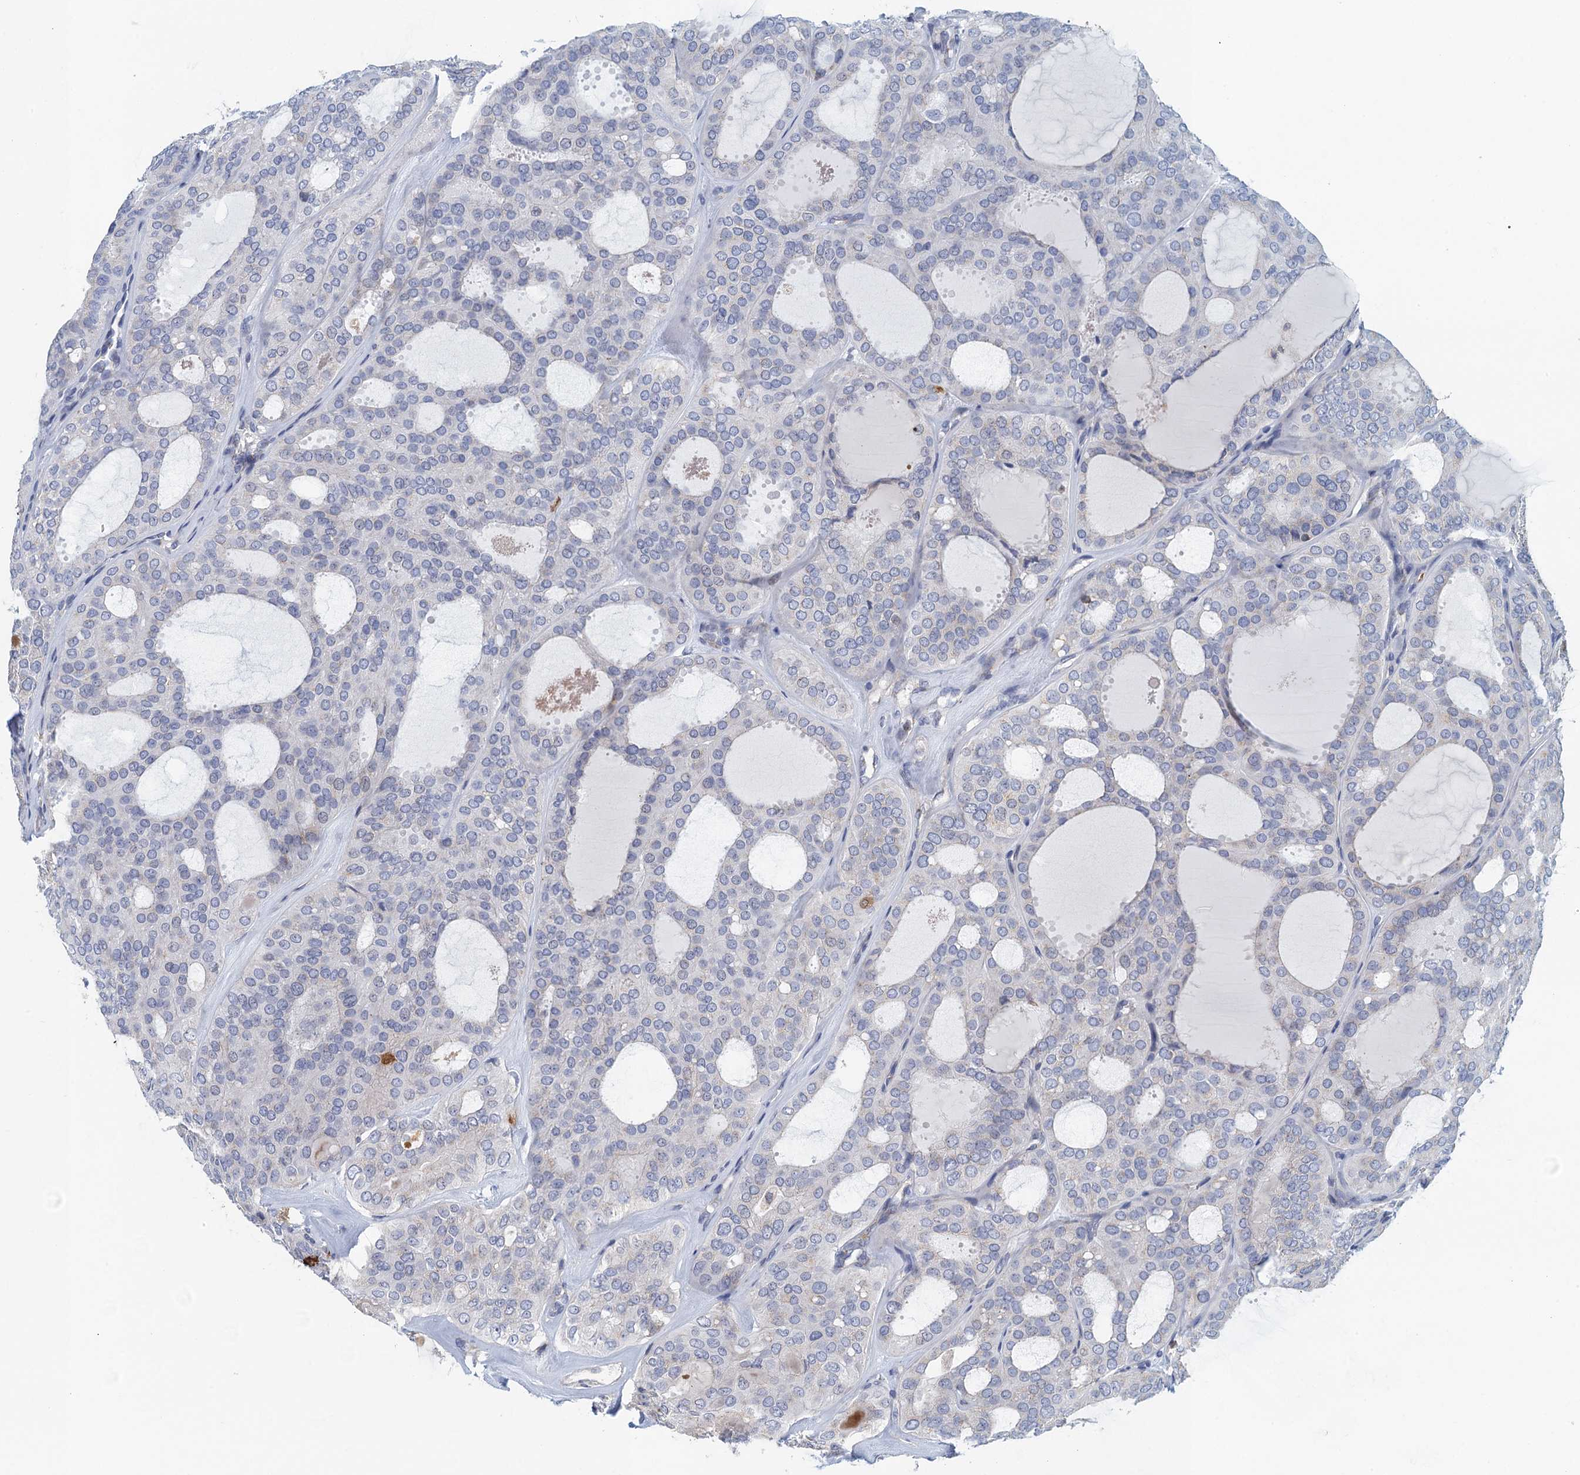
{"staining": {"intensity": "negative", "quantity": "none", "location": "none"}, "tissue": "thyroid cancer", "cell_type": "Tumor cells", "image_type": "cancer", "snomed": [{"axis": "morphology", "description": "Follicular adenoma carcinoma, NOS"}, {"axis": "topography", "description": "Thyroid gland"}], "caption": "A high-resolution micrograph shows immunohistochemistry (IHC) staining of follicular adenoma carcinoma (thyroid), which reveals no significant positivity in tumor cells. The staining is performed using DAB brown chromogen with nuclei counter-stained in using hematoxylin.", "gene": "TRAF3IP3", "patient": {"sex": "male", "age": 75}}